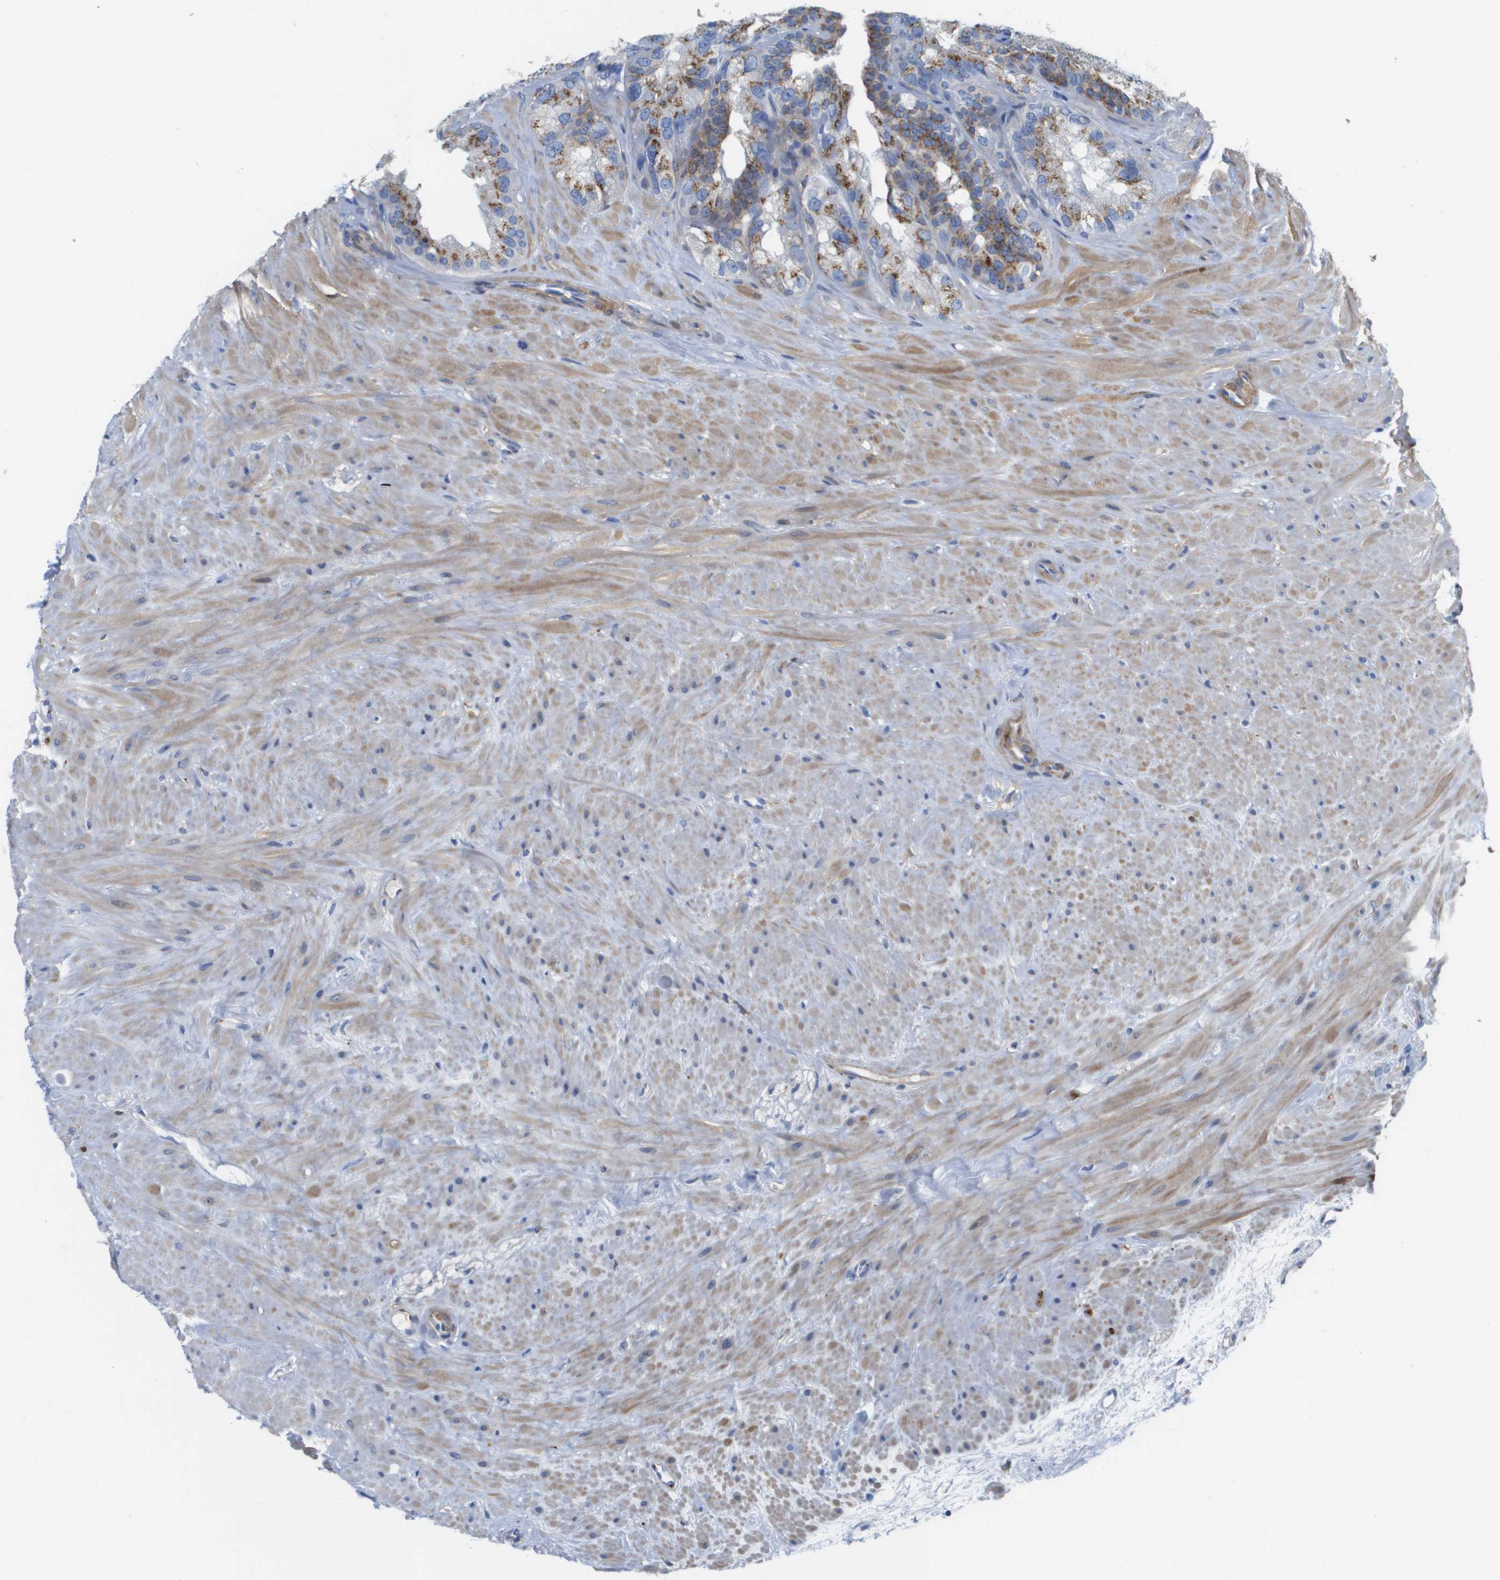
{"staining": {"intensity": "moderate", "quantity": ">75%", "location": "cytoplasmic/membranous"}, "tissue": "seminal vesicle", "cell_type": "Glandular cells", "image_type": "normal", "snomed": [{"axis": "morphology", "description": "Normal tissue, NOS"}, {"axis": "topography", "description": "Seminal veicle"}], "caption": "This photomicrograph demonstrates immunohistochemistry staining of normal human seminal vesicle, with medium moderate cytoplasmic/membranous staining in approximately >75% of glandular cells.", "gene": "SLC37A2", "patient": {"sex": "male", "age": 68}}